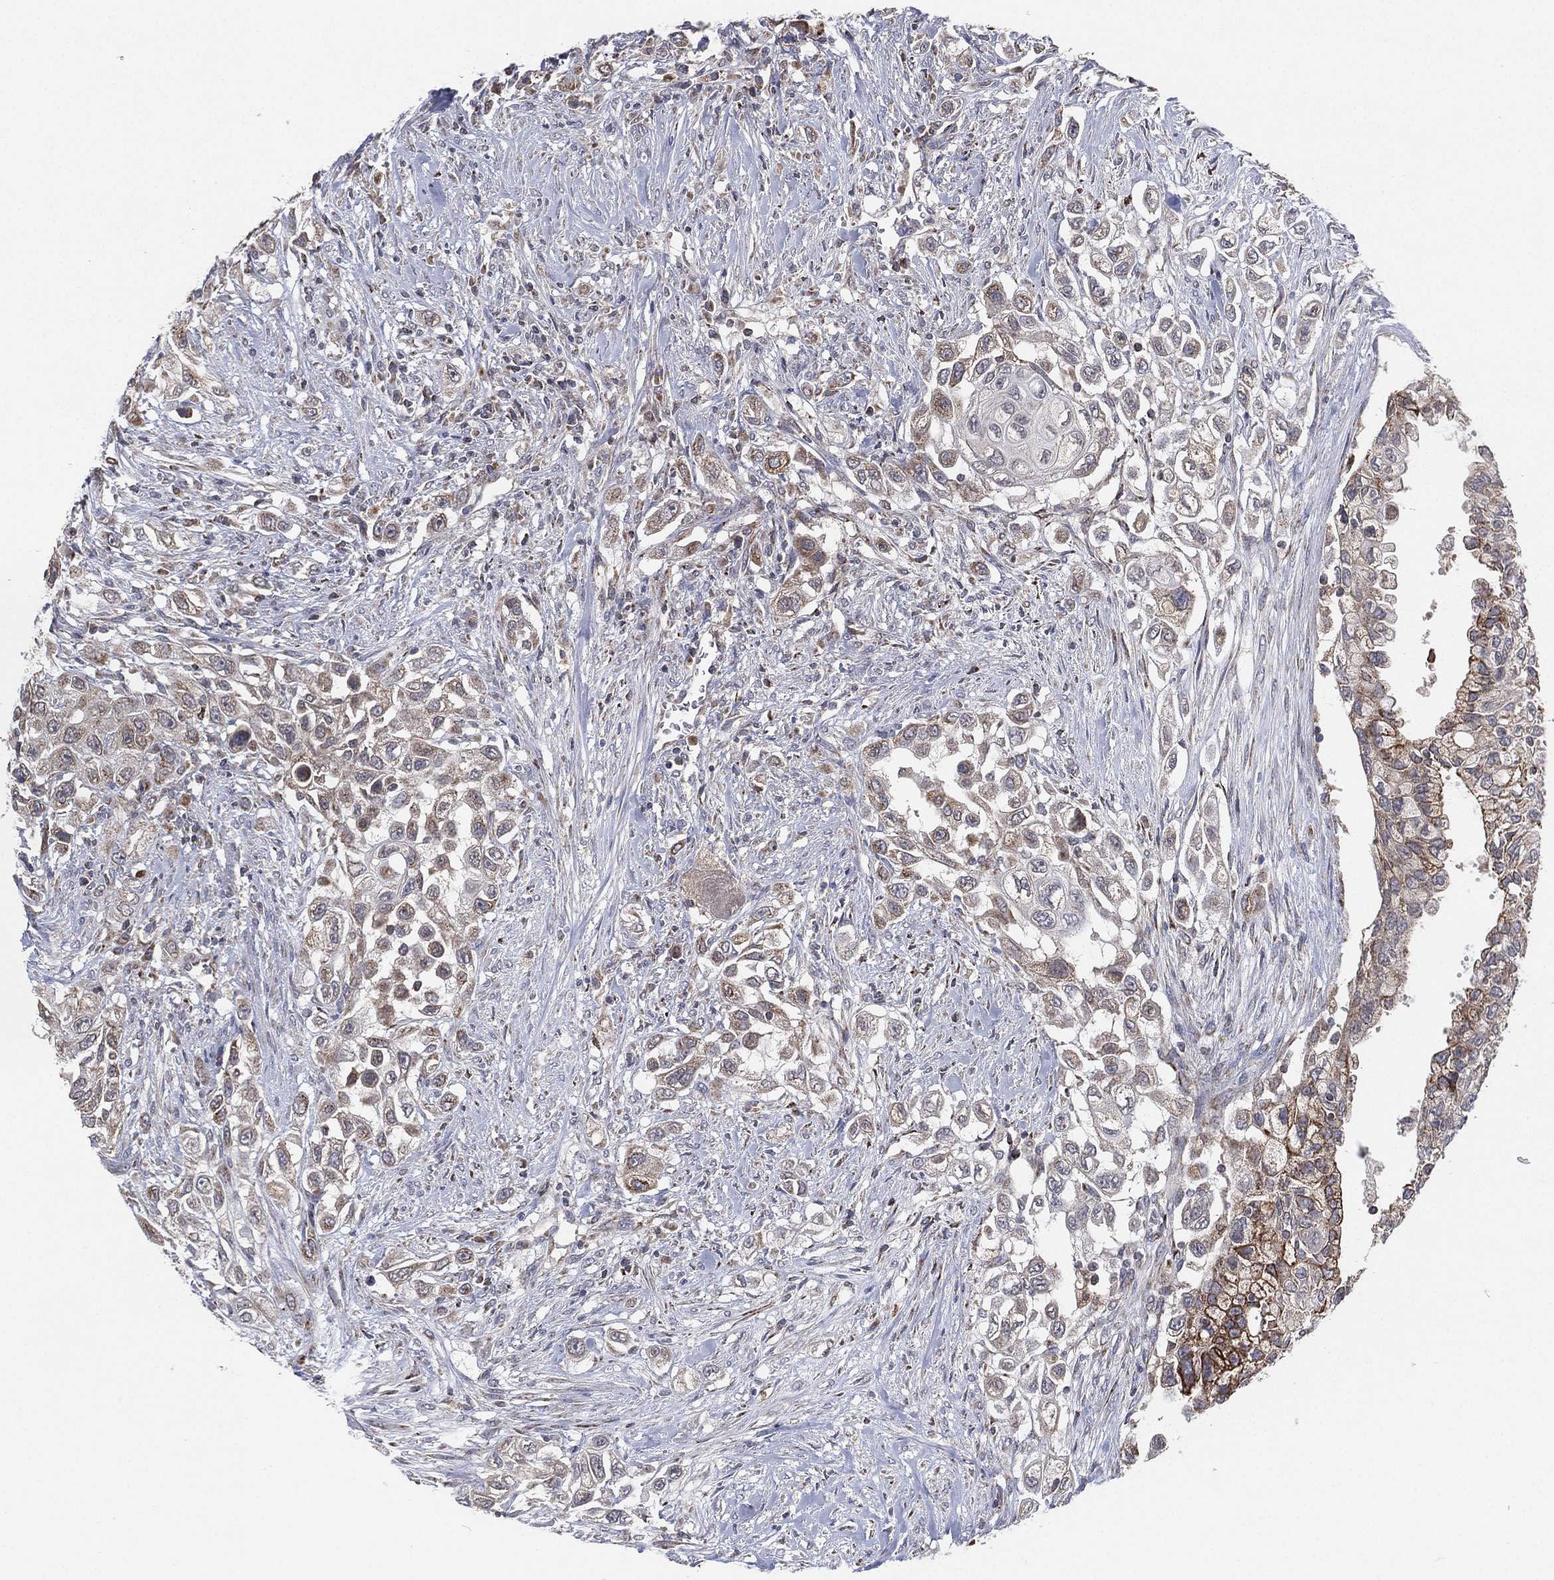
{"staining": {"intensity": "weak", "quantity": "<25%", "location": "cytoplasmic/membranous"}, "tissue": "urothelial cancer", "cell_type": "Tumor cells", "image_type": "cancer", "snomed": [{"axis": "morphology", "description": "Urothelial carcinoma, High grade"}, {"axis": "topography", "description": "Urinary bladder"}], "caption": "Tumor cells show no significant positivity in urothelial carcinoma (high-grade).", "gene": "PSMG4", "patient": {"sex": "female", "age": 56}}